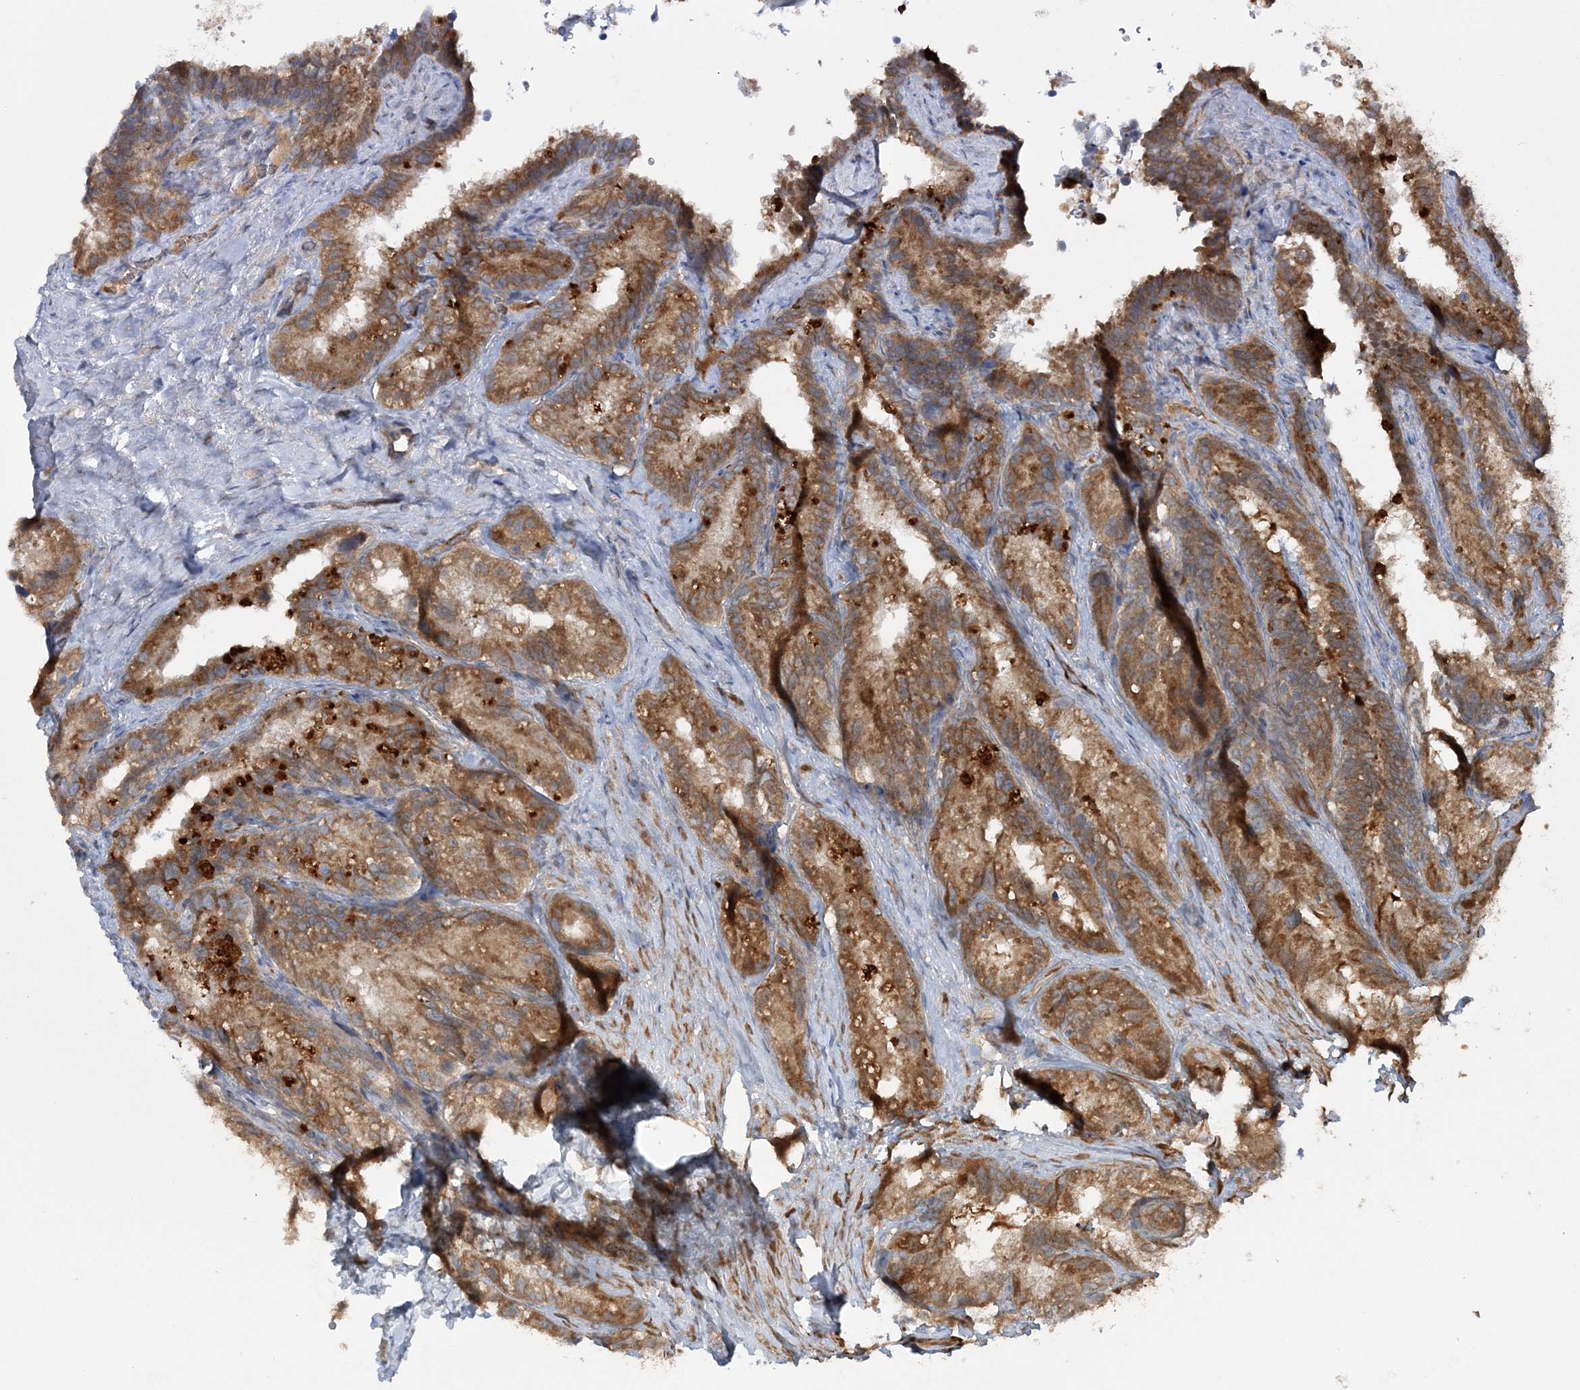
{"staining": {"intensity": "moderate", "quantity": ">75%", "location": "cytoplasmic/membranous"}, "tissue": "seminal vesicle", "cell_type": "Glandular cells", "image_type": "normal", "snomed": [{"axis": "morphology", "description": "Normal tissue, NOS"}, {"axis": "topography", "description": "Seminal veicle"}], "caption": "A medium amount of moderate cytoplasmic/membranous expression is seen in approximately >75% of glandular cells in benign seminal vesicle. The protein of interest is stained brown, and the nuclei are stained in blue (DAB (3,3'-diaminobenzidine) IHC with brightfield microscopy, high magnification).", "gene": "MOCS2", "patient": {"sex": "male", "age": 60}}